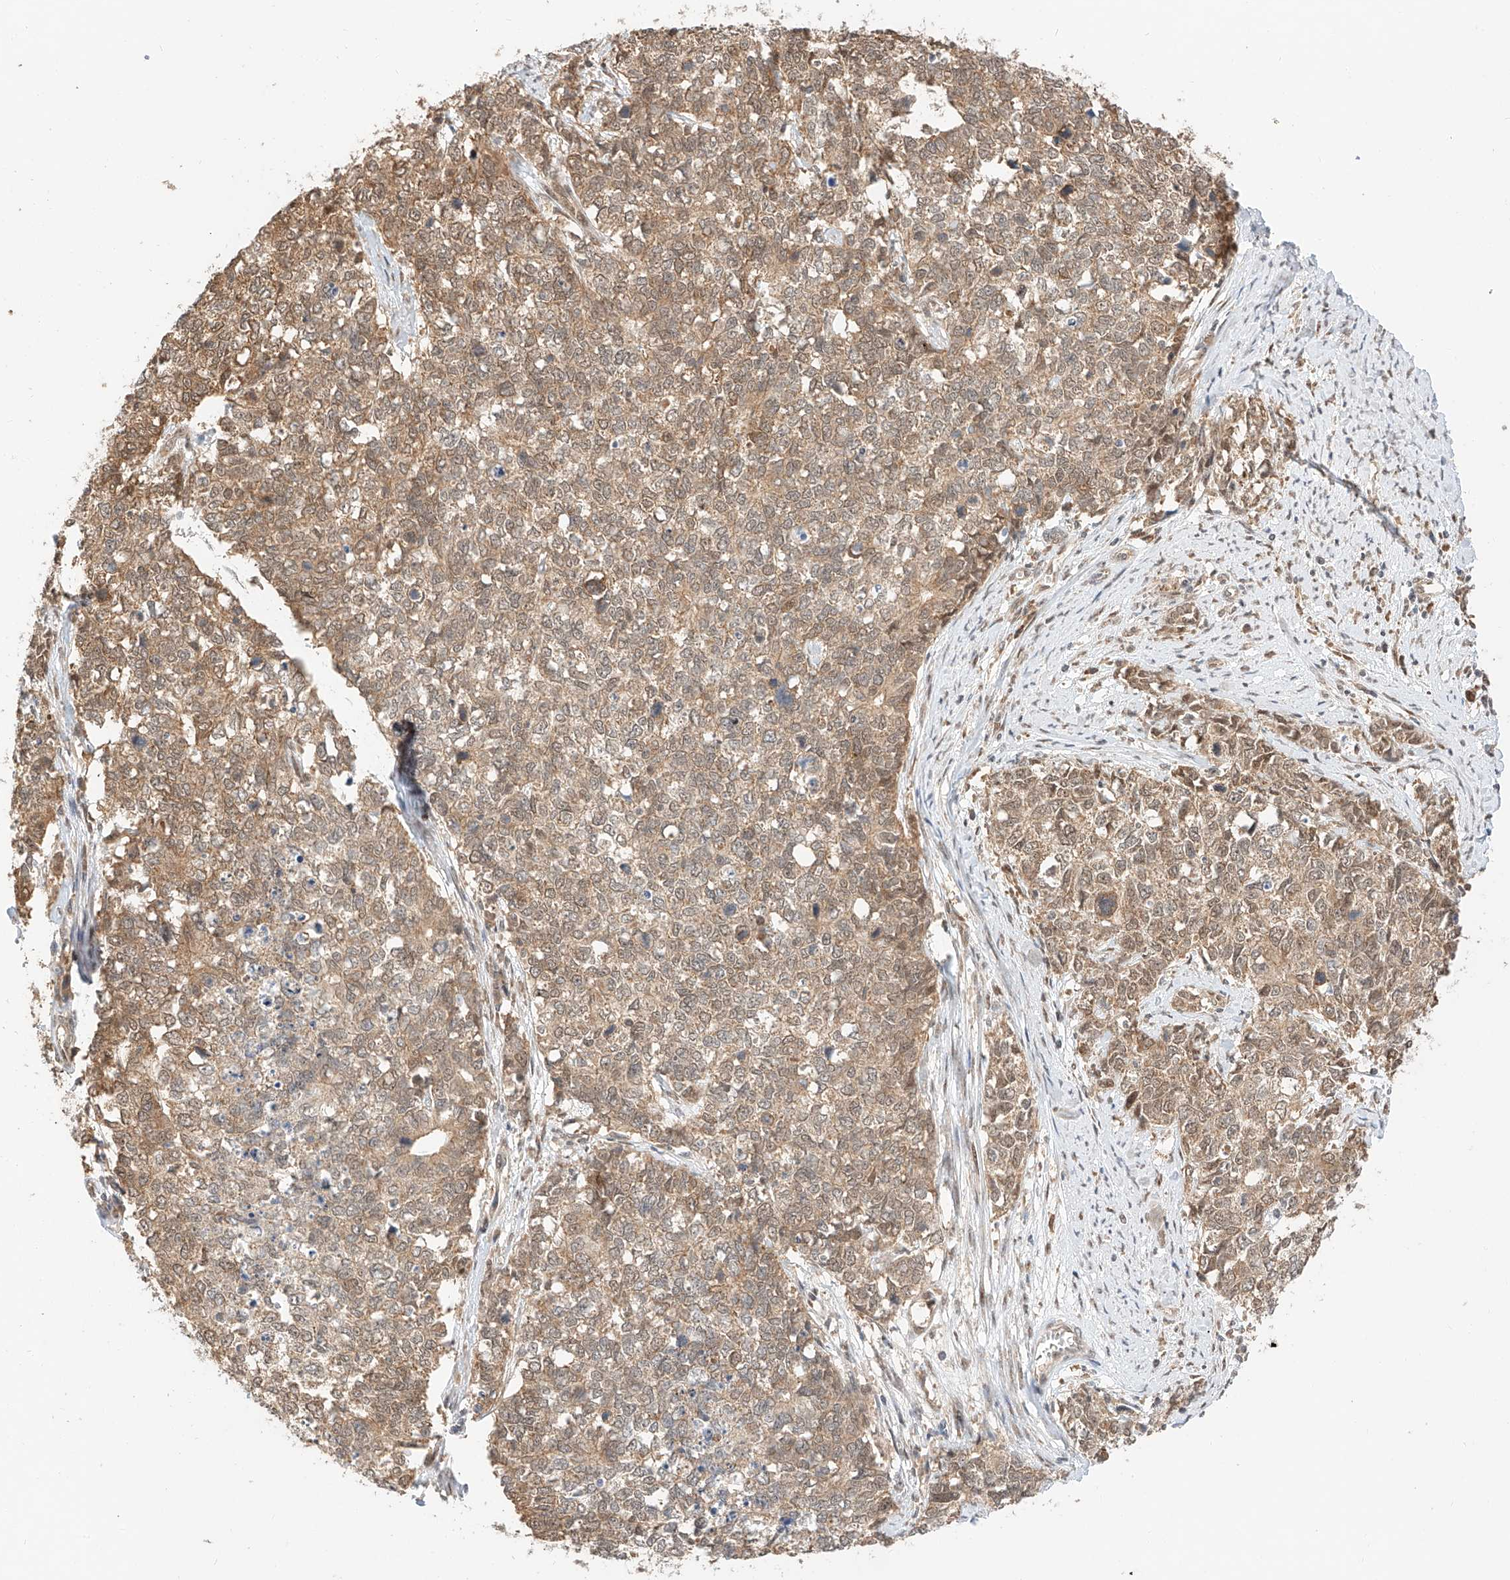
{"staining": {"intensity": "weak", "quantity": "25%-75%", "location": "cytoplasmic/membranous"}, "tissue": "cervical cancer", "cell_type": "Tumor cells", "image_type": "cancer", "snomed": [{"axis": "morphology", "description": "Squamous cell carcinoma, NOS"}, {"axis": "topography", "description": "Cervix"}], "caption": "Immunohistochemistry (IHC) photomicrograph of cervical cancer (squamous cell carcinoma) stained for a protein (brown), which exhibits low levels of weak cytoplasmic/membranous expression in about 25%-75% of tumor cells.", "gene": "EIF4H", "patient": {"sex": "female", "age": 63}}